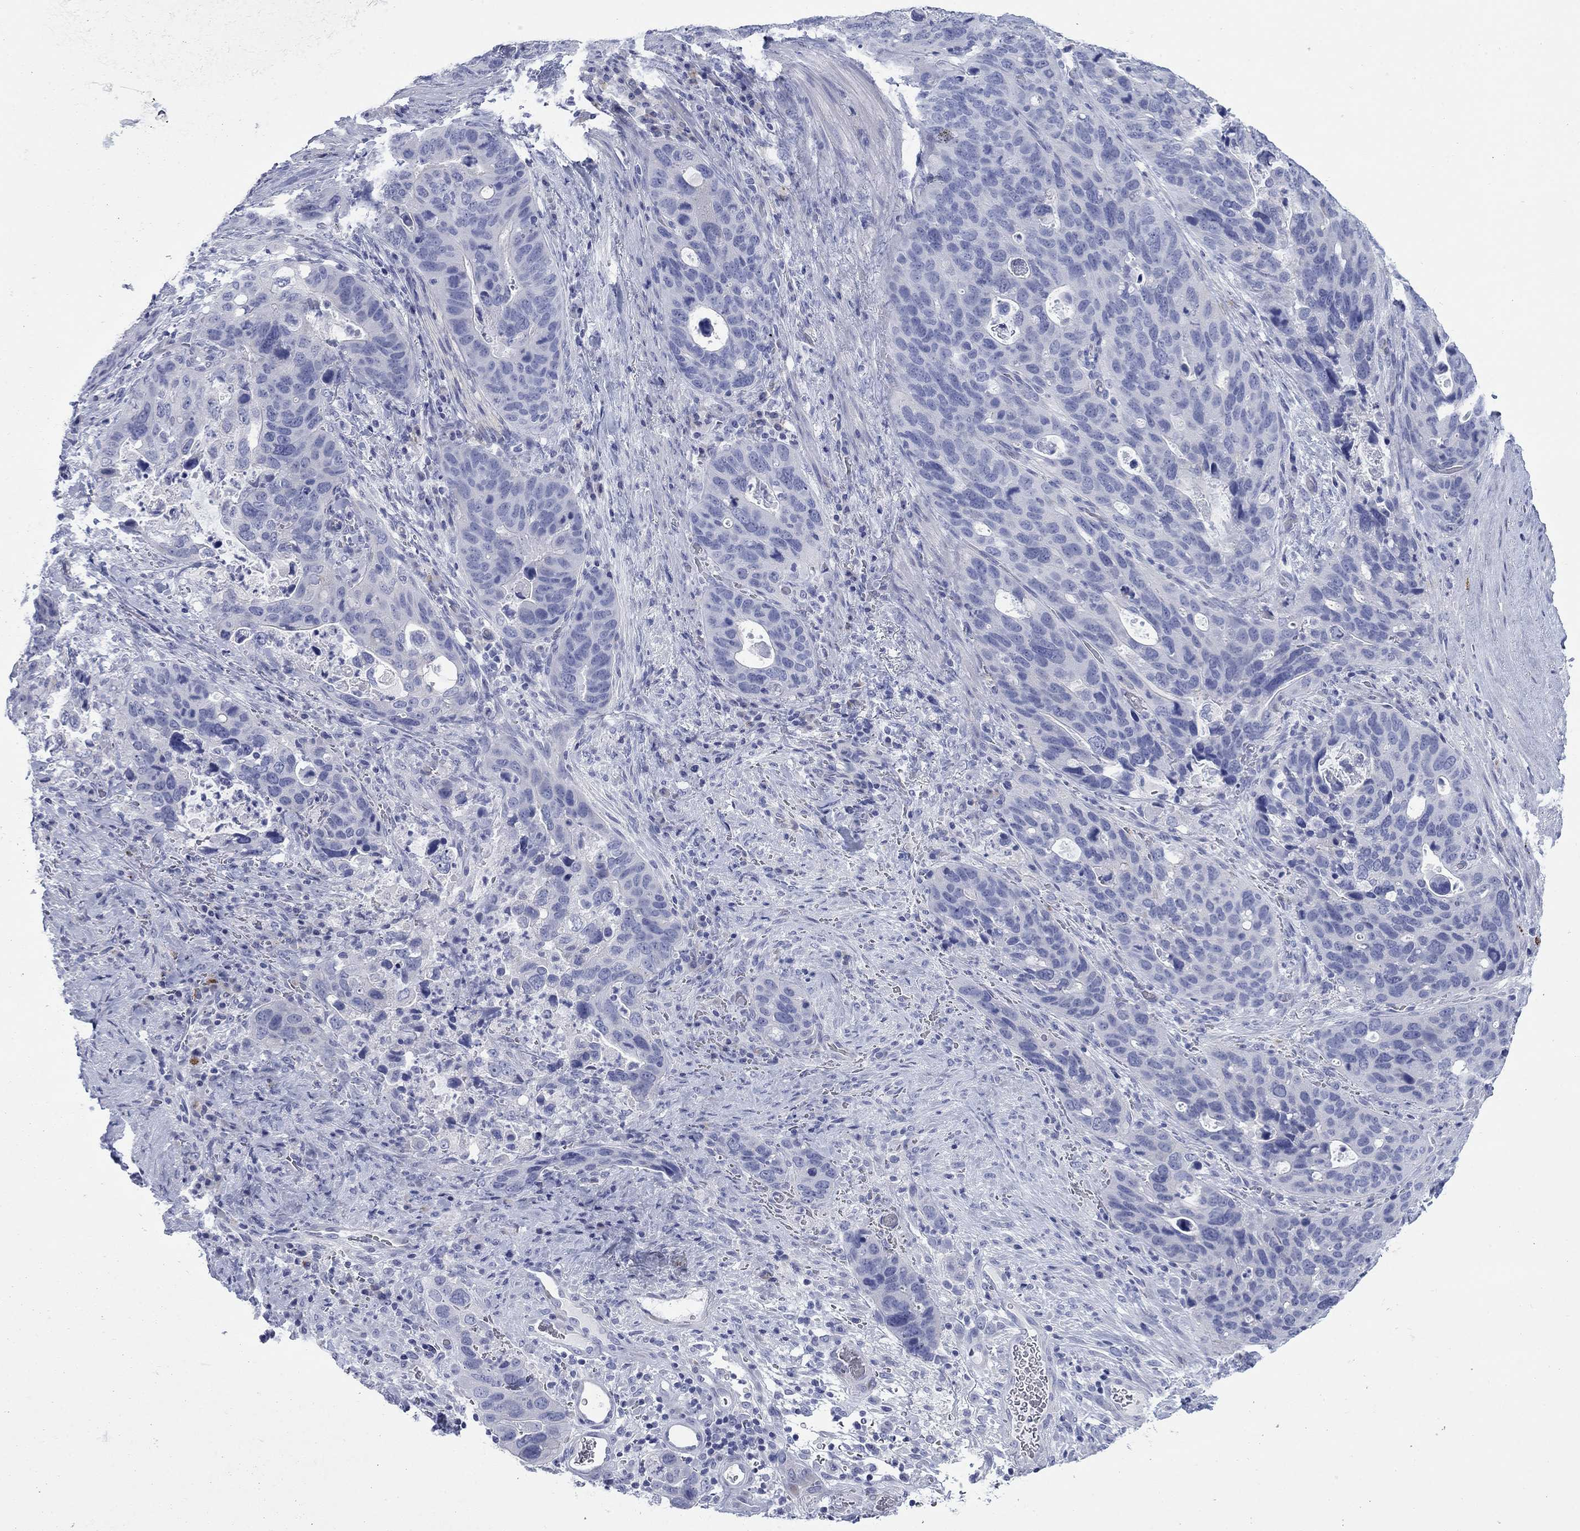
{"staining": {"intensity": "negative", "quantity": "none", "location": "none"}, "tissue": "stomach cancer", "cell_type": "Tumor cells", "image_type": "cancer", "snomed": [{"axis": "morphology", "description": "Adenocarcinoma, NOS"}, {"axis": "topography", "description": "Stomach"}], "caption": "An immunohistochemistry (IHC) histopathology image of stomach cancer is shown. There is no staining in tumor cells of stomach cancer. (DAB immunohistochemistry (IHC) visualized using brightfield microscopy, high magnification).", "gene": "IGF2BP3", "patient": {"sex": "male", "age": 54}}